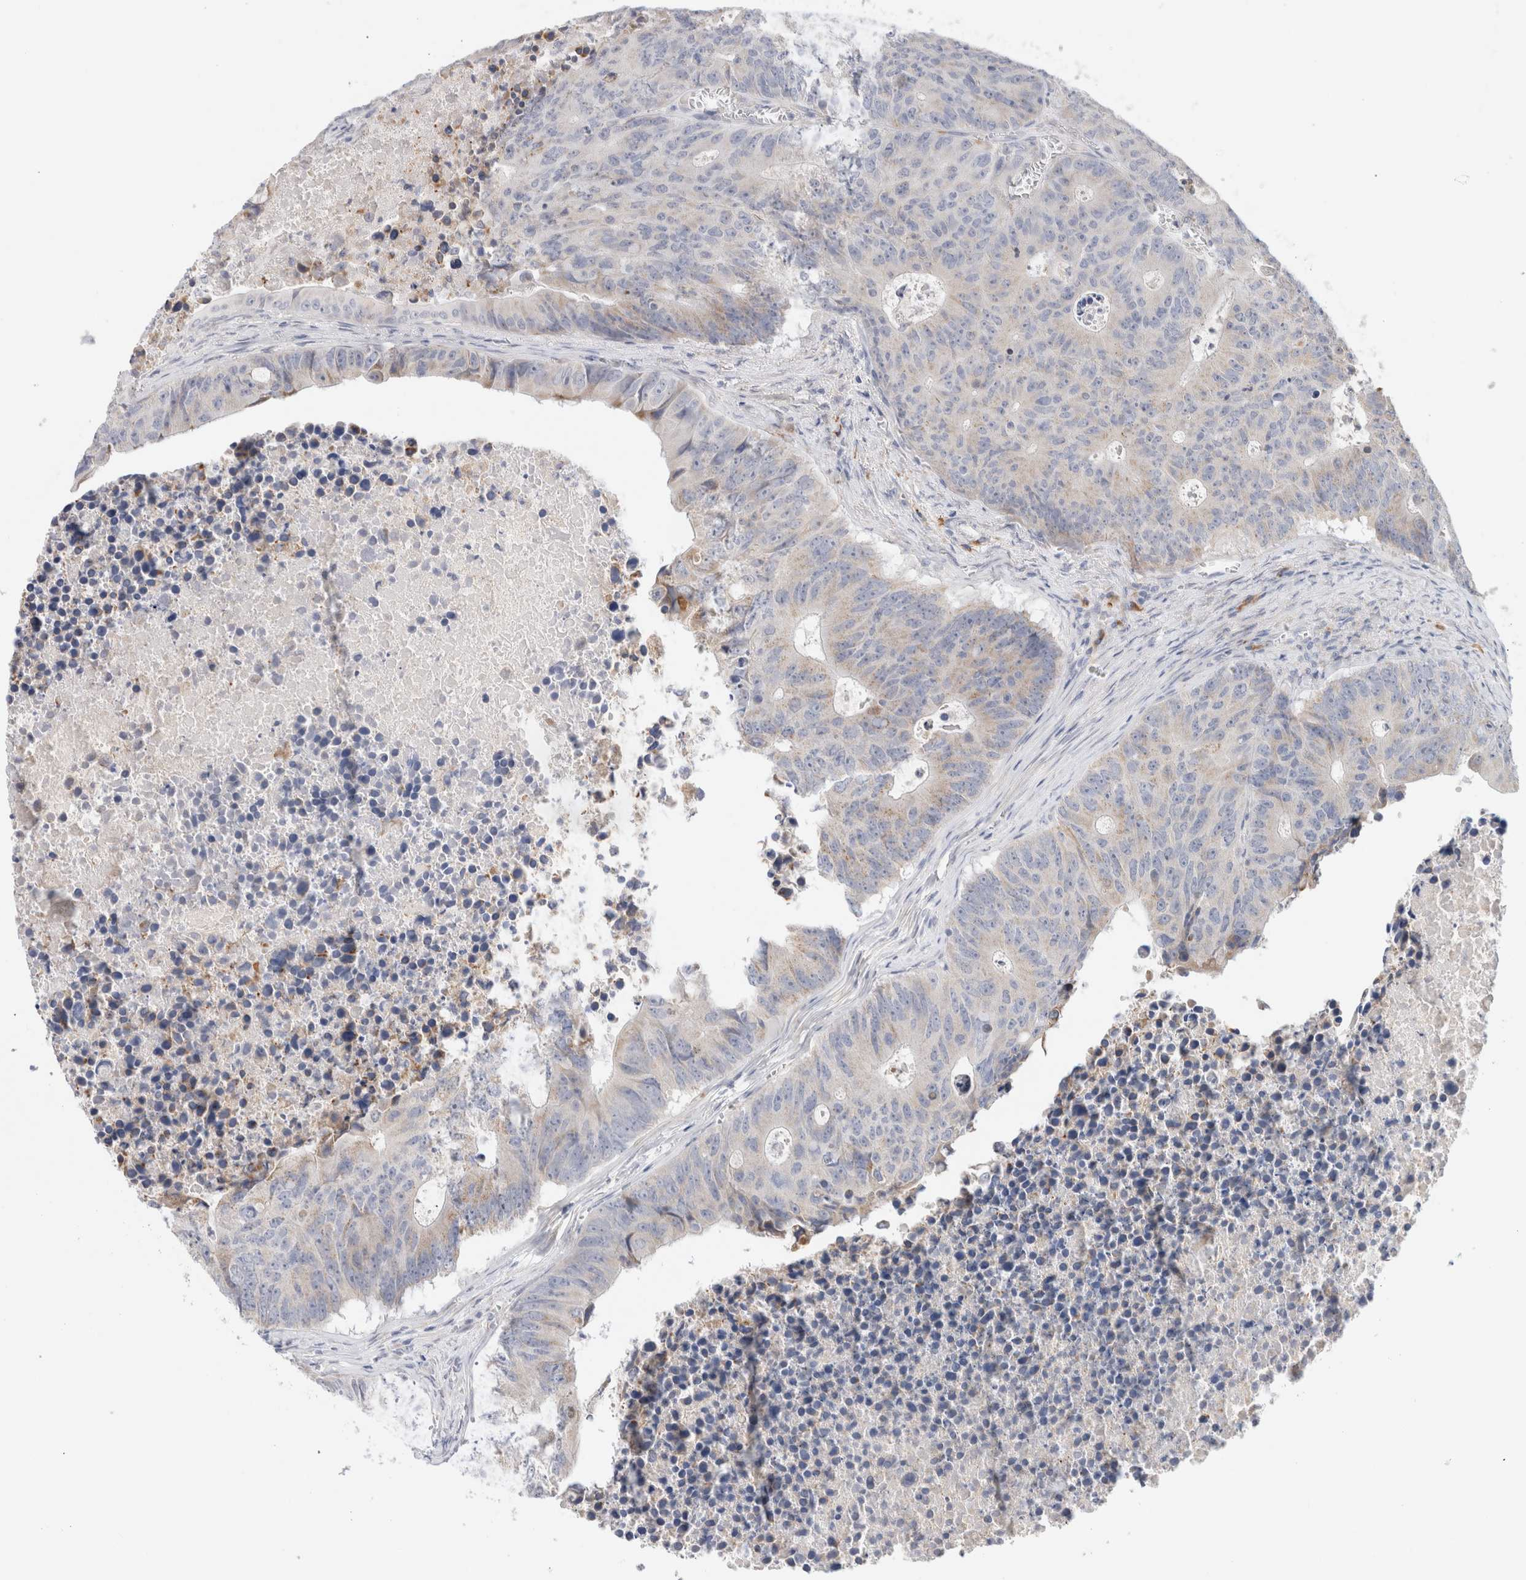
{"staining": {"intensity": "weak", "quantity": "<25%", "location": "cytoplasmic/membranous"}, "tissue": "colorectal cancer", "cell_type": "Tumor cells", "image_type": "cancer", "snomed": [{"axis": "morphology", "description": "Adenocarcinoma, NOS"}, {"axis": "topography", "description": "Colon"}], "caption": "An image of human adenocarcinoma (colorectal) is negative for staining in tumor cells.", "gene": "GADD45G", "patient": {"sex": "male", "age": 87}}